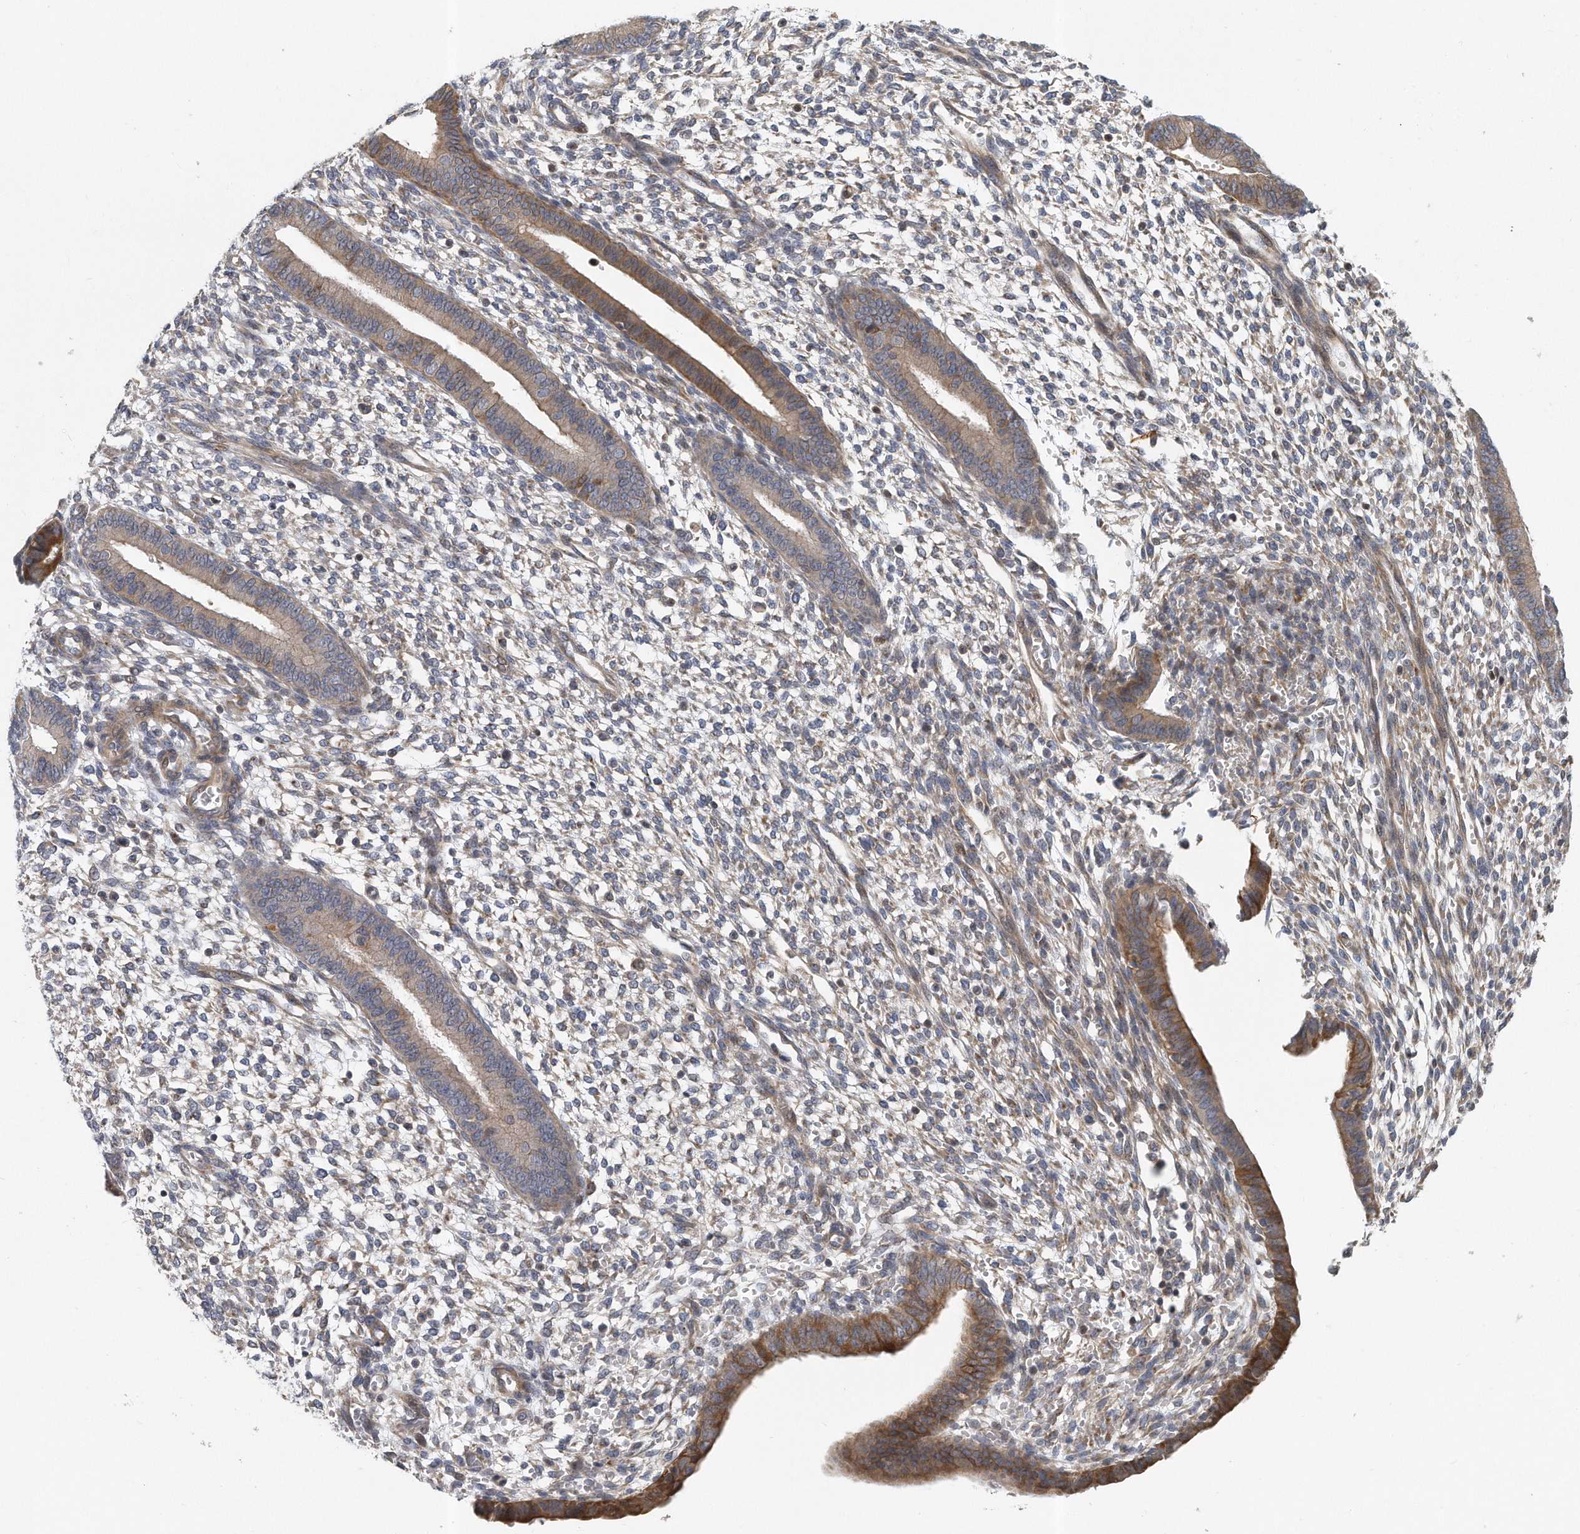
{"staining": {"intensity": "weak", "quantity": "25%-75%", "location": "cytoplasmic/membranous"}, "tissue": "endometrium", "cell_type": "Cells in endometrial stroma", "image_type": "normal", "snomed": [{"axis": "morphology", "description": "Normal tissue, NOS"}, {"axis": "topography", "description": "Endometrium"}], "caption": "A histopathology image showing weak cytoplasmic/membranous positivity in about 25%-75% of cells in endometrial stroma in benign endometrium, as visualized by brown immunohistochemical staining.", "gene": "PCDH8", "patient": {"sex": "female", "age": 46}}